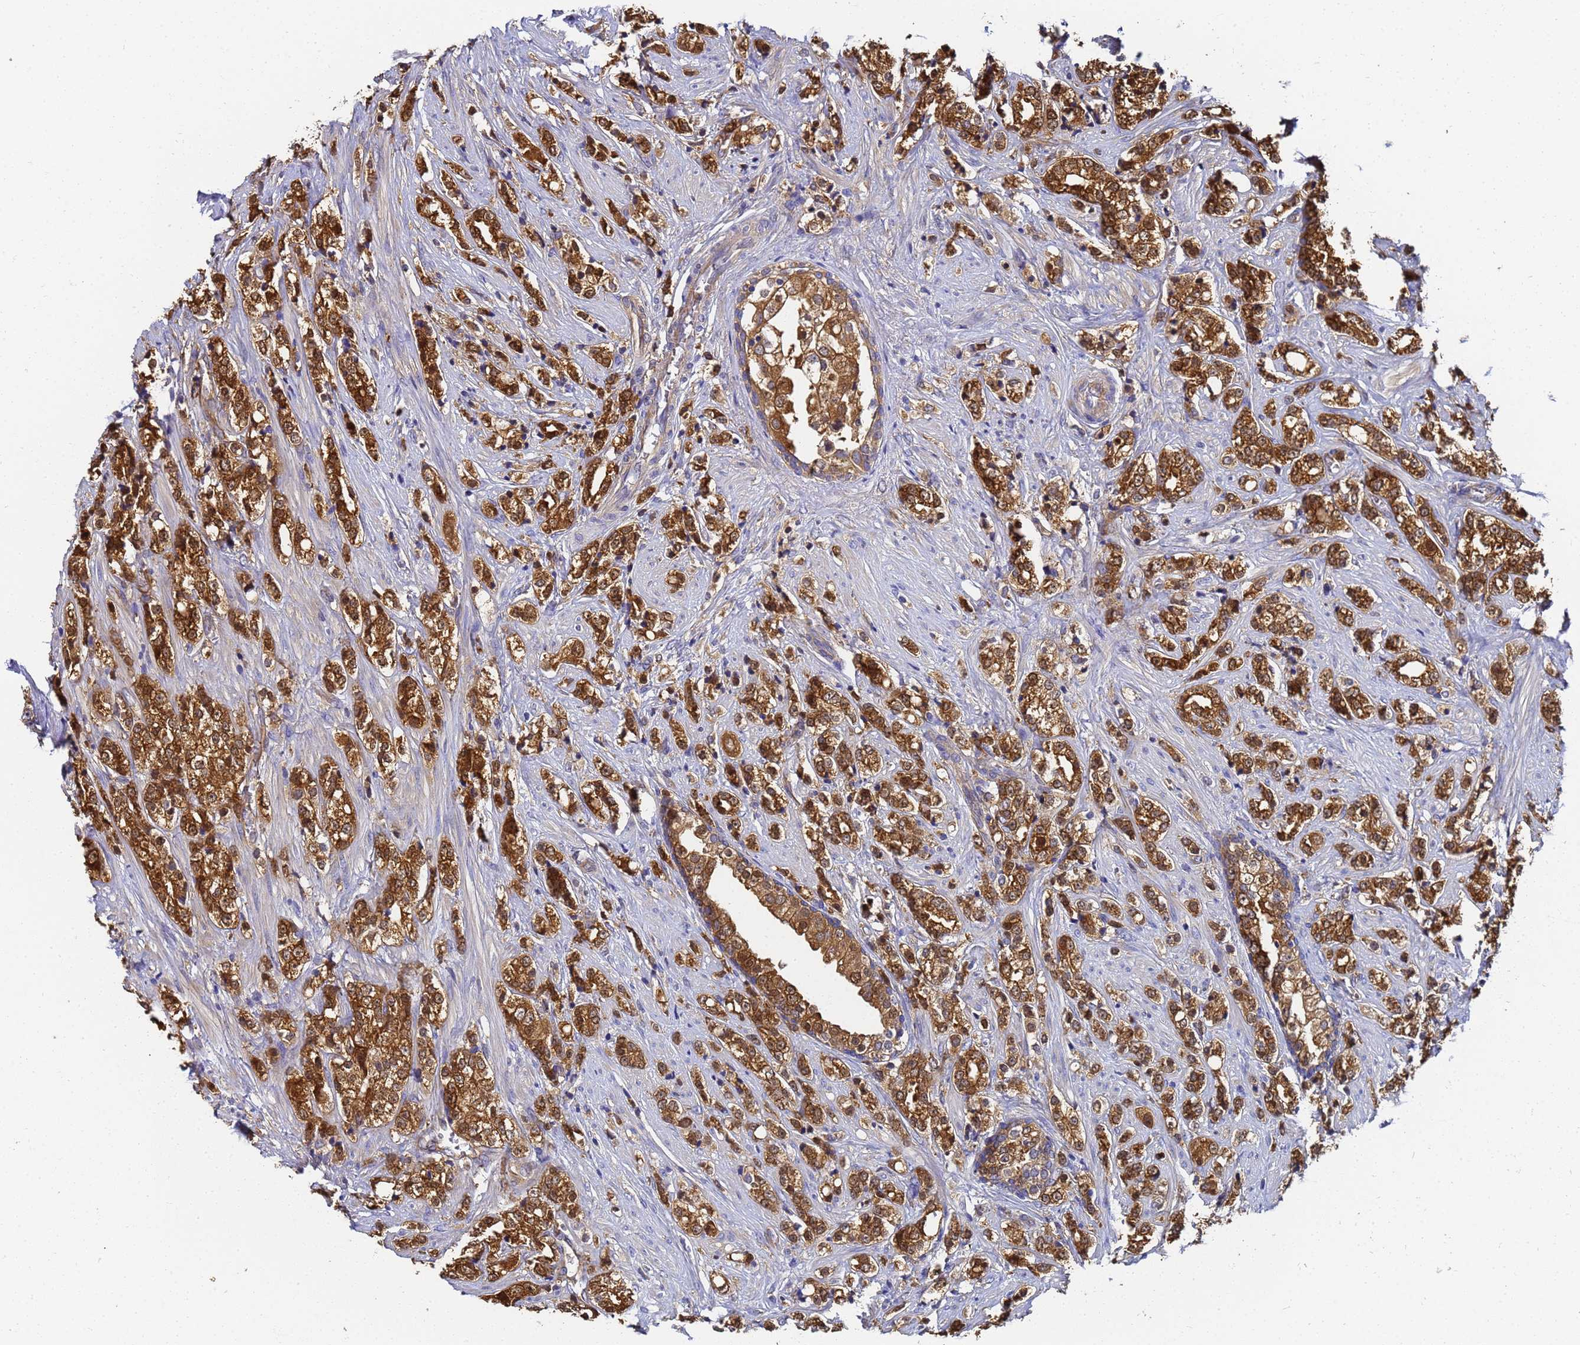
{"staining": {"intensity": "moderate", "quantity": ">75%", "location": "cytoplasmic/membranous,nuclear"}, "tissue": "prostate cancer", "cell_type": "Tumor cells", "image_type": "cancer", "snomed": [{"axis": "morphology", "description": "Adenocarcinoma, High grade"}, {"axis": "topography", "description": "Prostate"}], "caption": "A photomicrograph showing moderate cytoplasmic/membranous and nuclear staining in about >75% of tumor cells in adenocarcinoma (high-grade) (prostate), as visualized by brown immunohistochemical staining.", "gene": "NME1-NME2", "patient": {"sex": "male", "age": 69}}